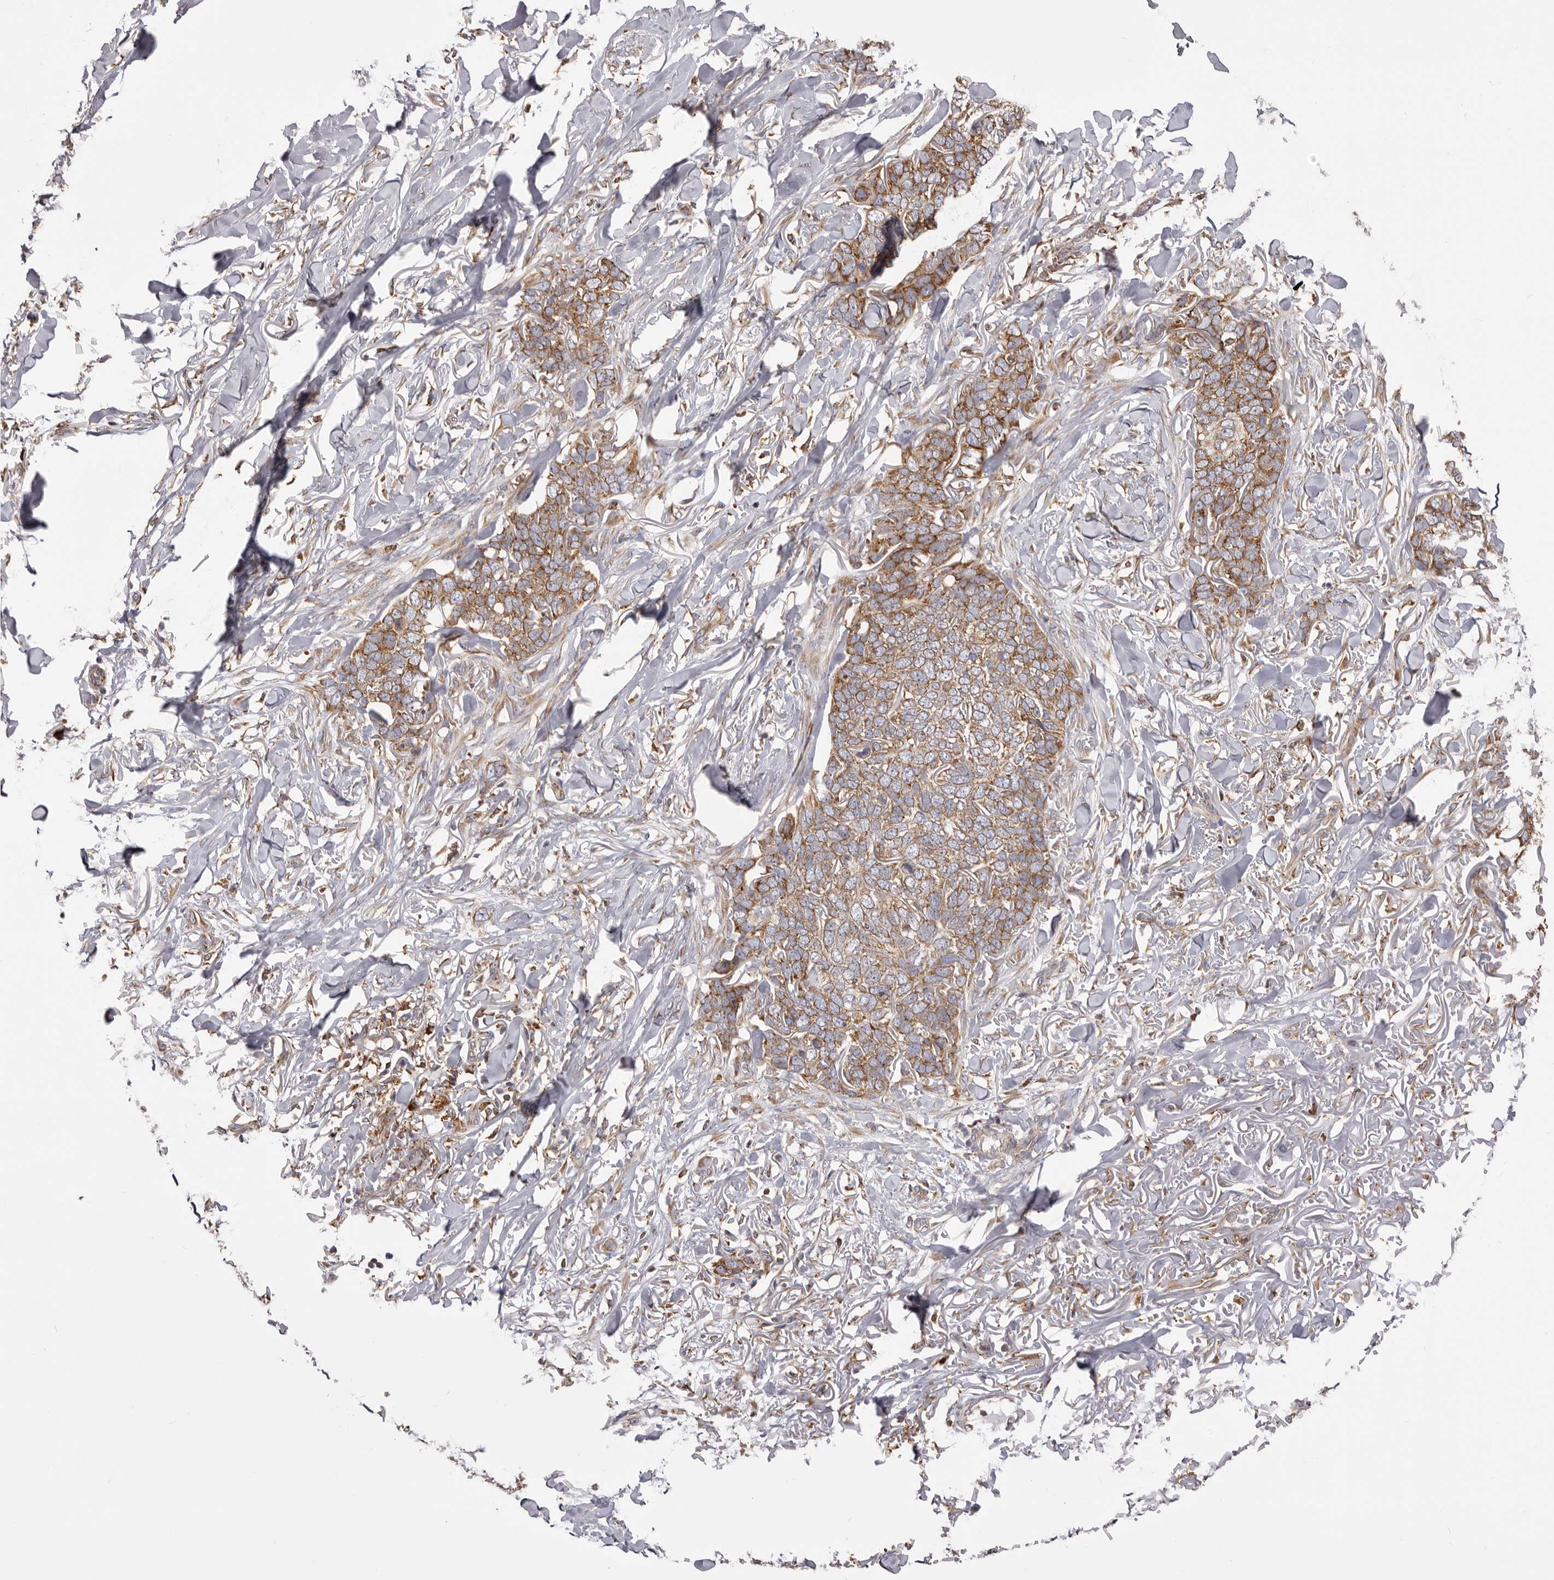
{"staining": {"intensity": "moderate", "quantity": ">75%", "location": "cytoplasmic/membranous"}, "tissue": "skin cancer", "cell_type": "Tumor cells", "image_type": "cancer", "snomed": [{"axis": "morphology", "description": "Normal tissue, NOS"}, {"axis": "morphology", "description": "Basal cell carcinoma"}, {"axis": "topography", "description": "Skin"}], "caption": "Protein analysis of basal cell carcinoma (skin) tissue exhibits moderate cytoplasmic/membranous expression in approximately >75% of tumor cells. (DAB (3,3'-diaminobenzidine) IHC with brightfield microscopy, high magnification).", "gene": "QRSL1", "patient": {"sex": "male", "age": 77}}